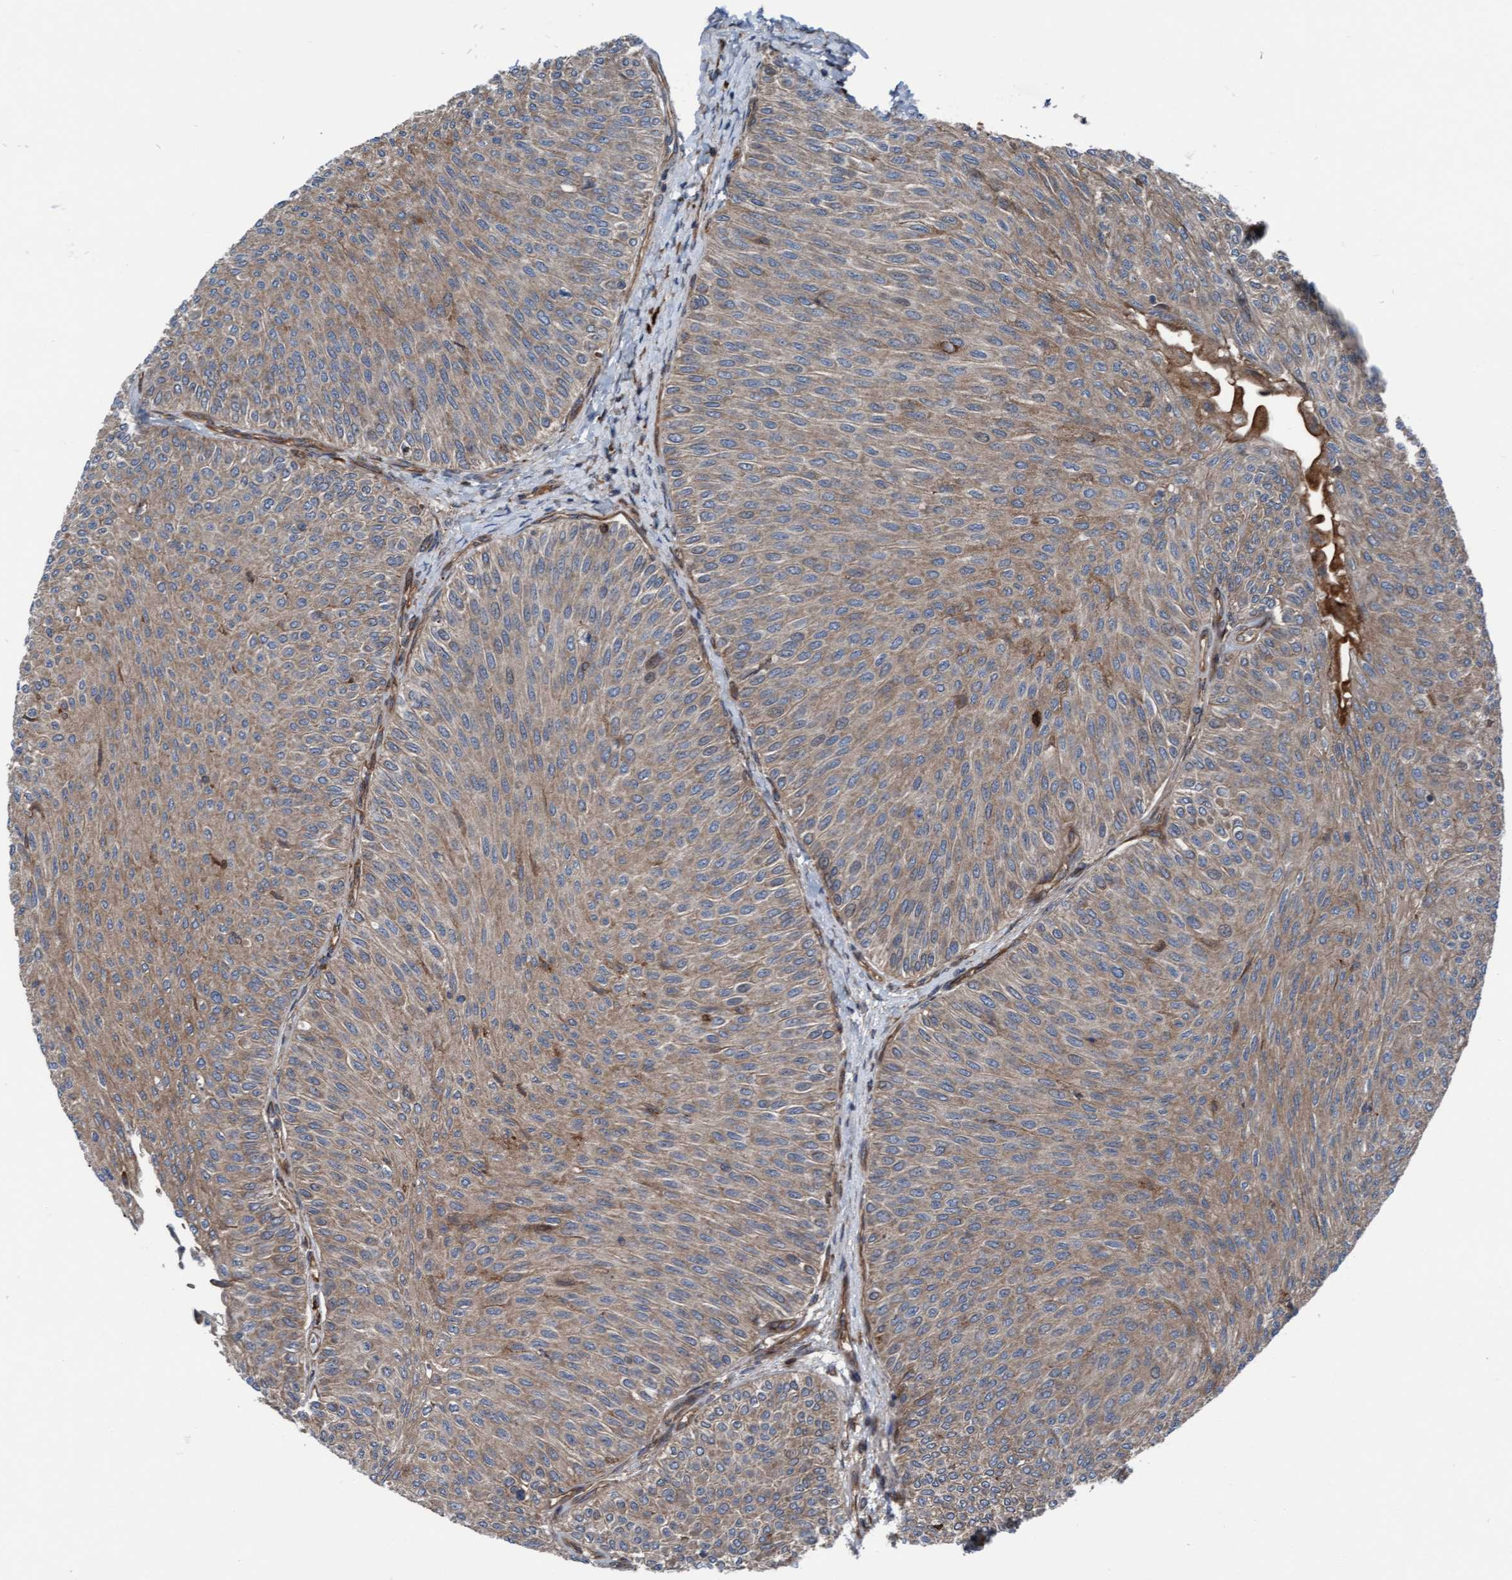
{"staining": {"intensity": "moderate", "quantity": ">75%", "location": "cytoplasmic/membranous"}, "tissue": "urothelial cancer", "cell_type": "Tumor cells", "image_type": "cancer", "snomed": [{"axis": "morphology", "description": "Urothelial carcinoma, Low grade"}, {"axis": "topography", "description": "Urinary bladder"}], "caption": "Protein expression analysis of human urothelial cancer reveals moderate cytoplasmic/membranous positivity in about >75% of tumor cells.", "gene": "RAP1GAP2", "patient": {"sex": "male", "age": 78}}